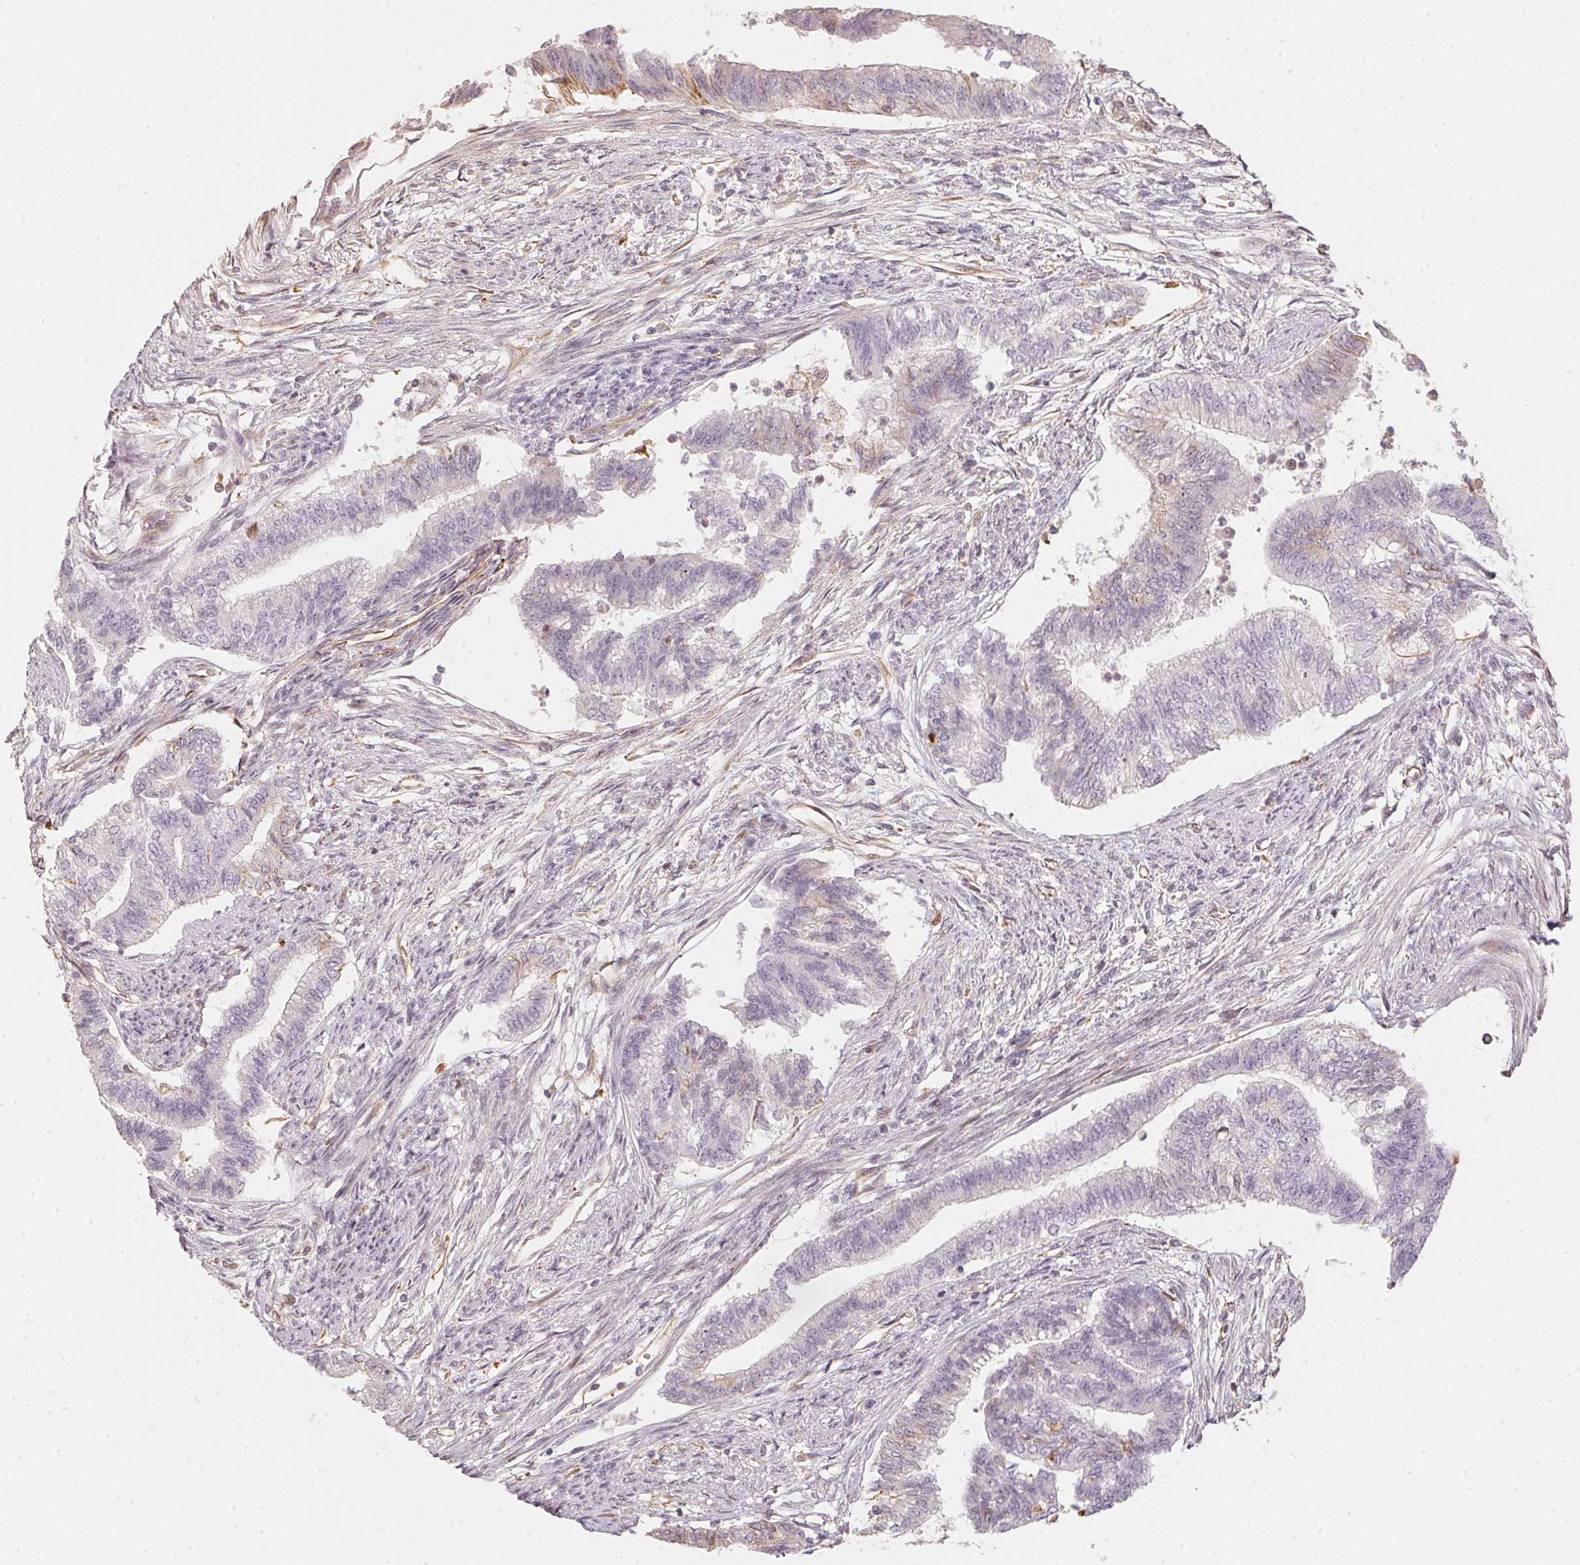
{"staining": {"intensity": "negative", "quantity": "none", "location": "none"}, "tissue": "endometrial cancer", "cell_type": "Tumor cells", "image_type": "cancer", "snomed": [{"axis": "morphology", "description": "Adenocarcinoma, NOS"}, {"axis": "topography", "description": "Endometrium"}], "caption": "Immunohistochemical staining of human endometrial cancer (adenocarcinoma) demonstrates no significant expression in tumor cells.", "gene": "FOXR2", "patient": {"sex": "female", "age": 65}}